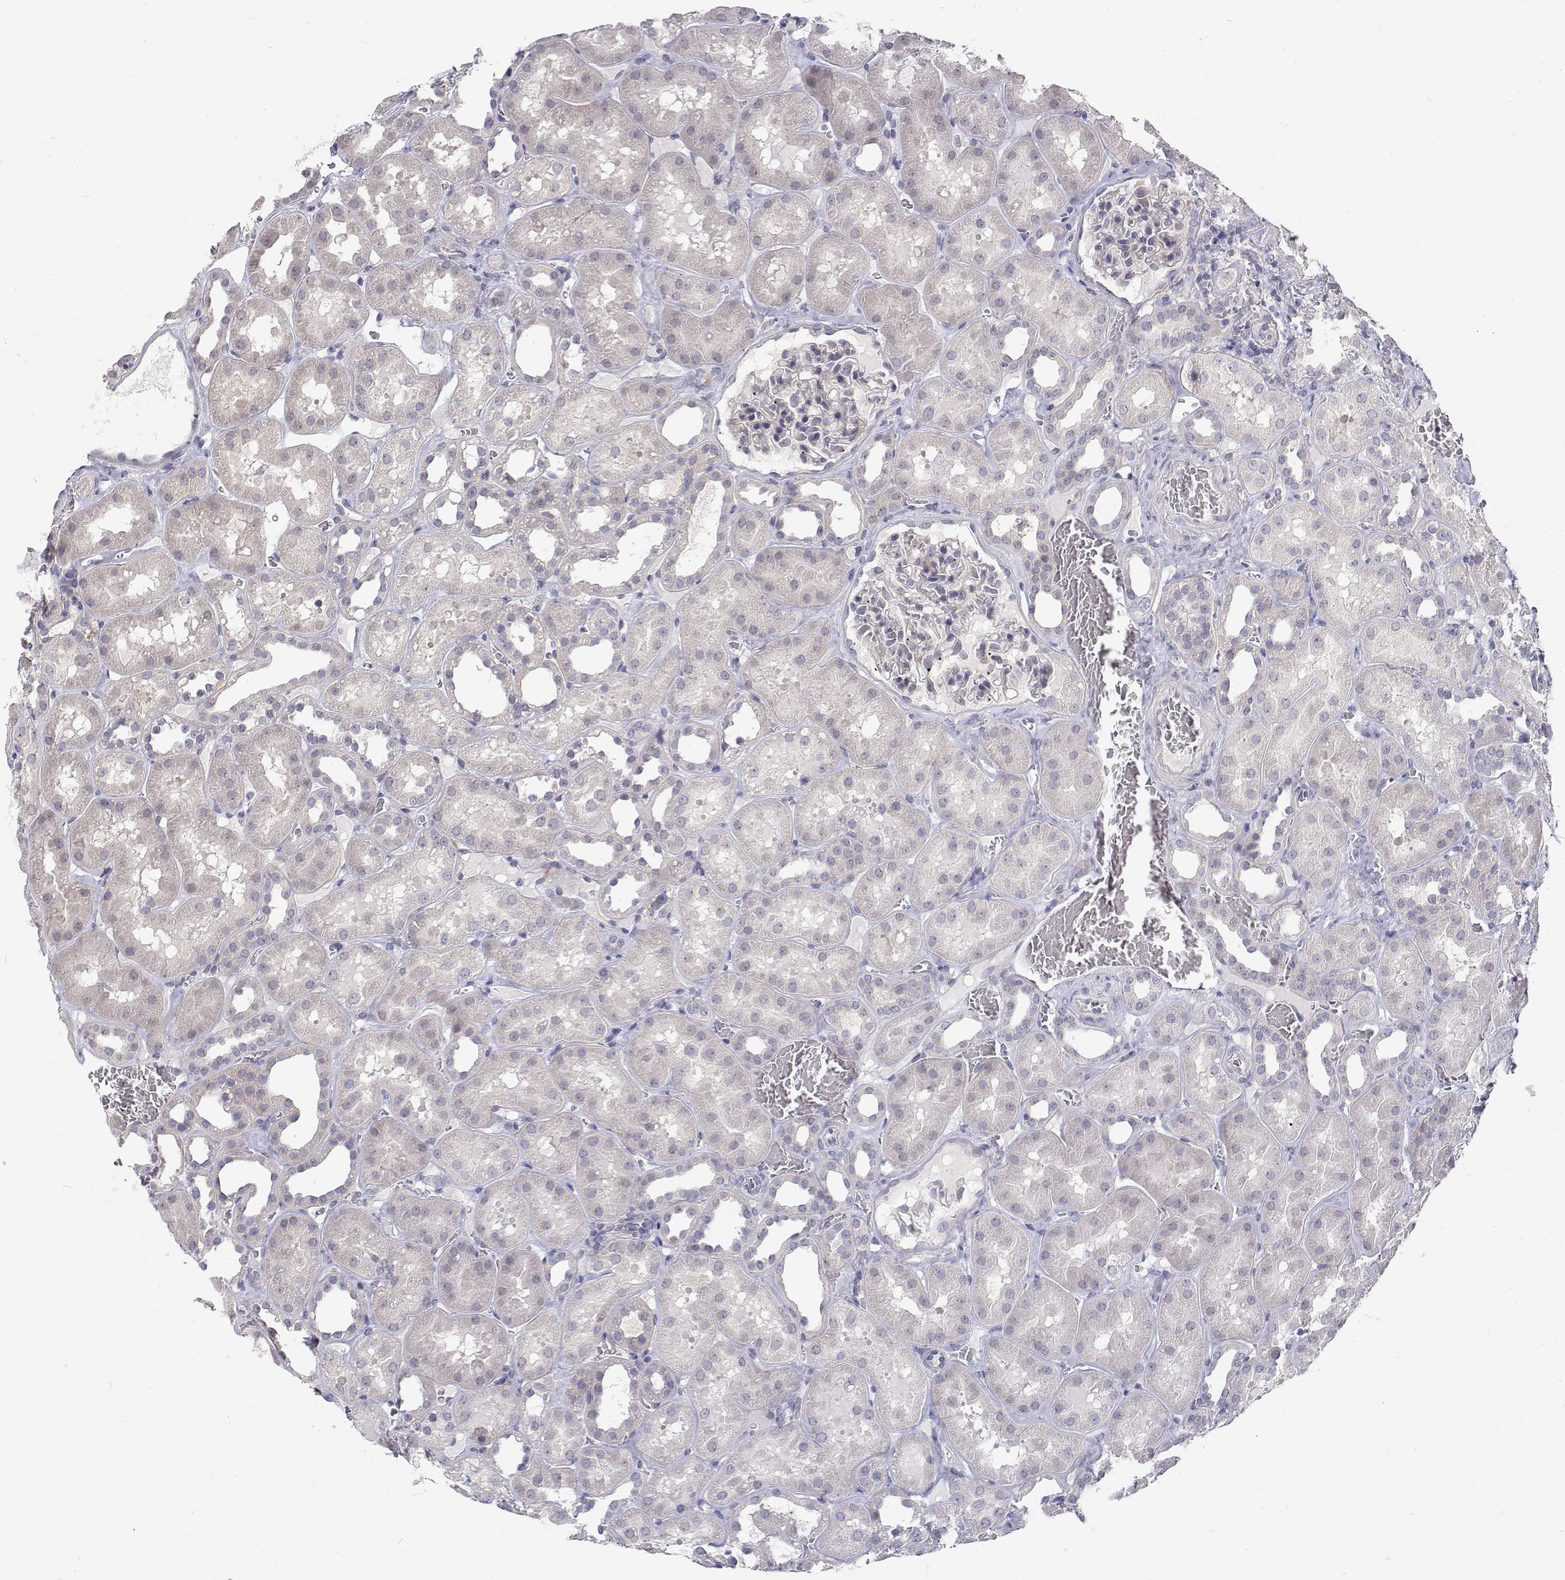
{"staining": {"intensity": "negative", "quantity": "none", "location": "none"}, "tissue": "kidney", "cell_type": "Cells in glomeruli", "image_type": "normal", "snomed": [{"axis": "morphology", "description": "Normal tissue, NOS"}, {"axis": "topography", "description": "Kidney"}], "caption": "Cells in glomeruli are negative for protein expression in unremarkable human kidney. (Stains: DAB (3,3'-diaminobenzidine) immunohistochemistry with hematoxylin counter stain, Microscopy: brightfield microscopy at high magnification).", "gene": "MYPN", "patient": {"sex": "female", "age": 41}}